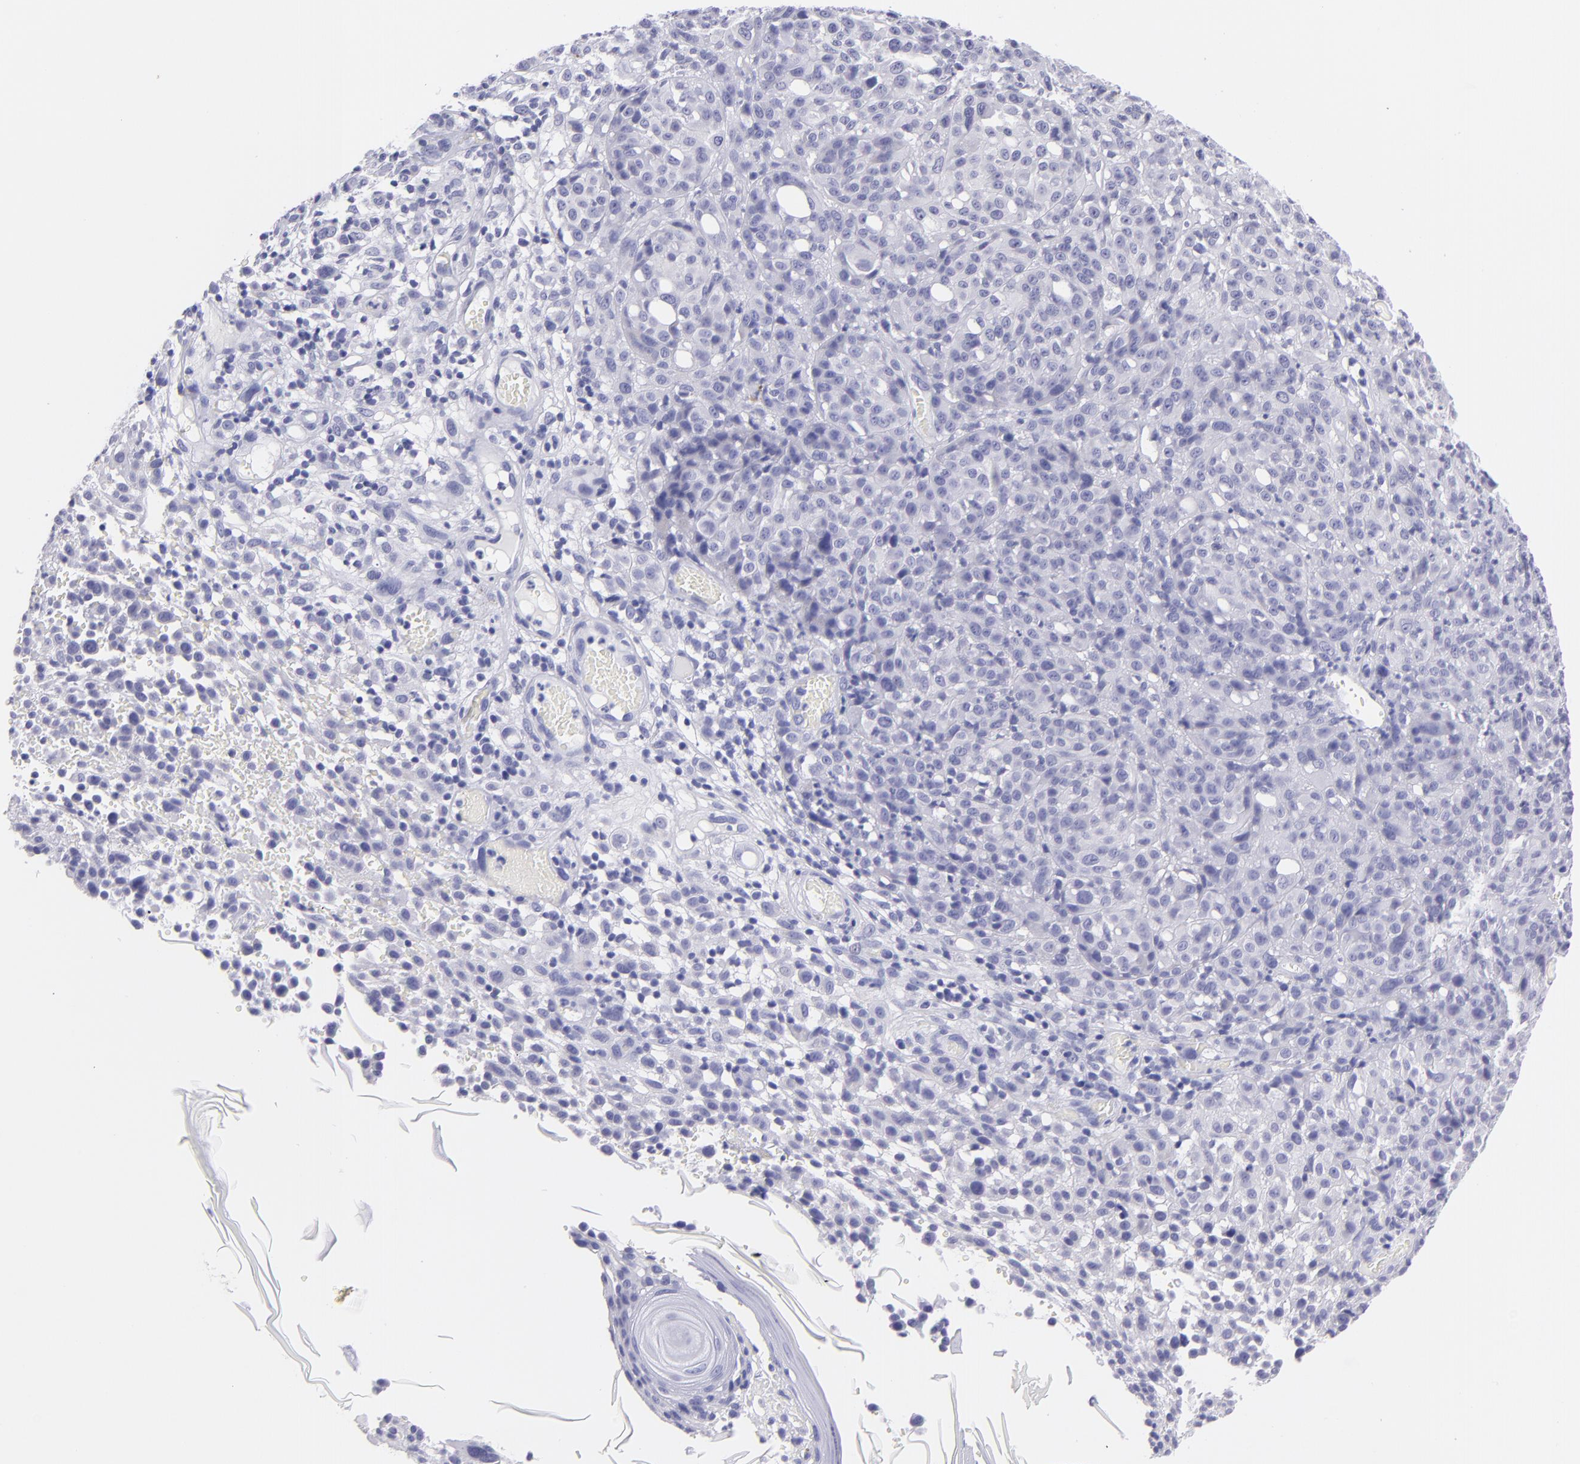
{"staining": {"intensity": "negative", "quantity": "none", "location": "none"}, "tissue": "melanoma", "cell_type": "Tumor cells", "image_type": "cancer", "snomed": [{"axis": "morphology", "description": "Malignant melanoma, NOS"}, {"axis": "topography", "description": "Skin"}], "caption": "Tumor cells show no significant protein staining in melanoma.", "gene": "CNP", "patient": {"sex": "female", "age": 49}}